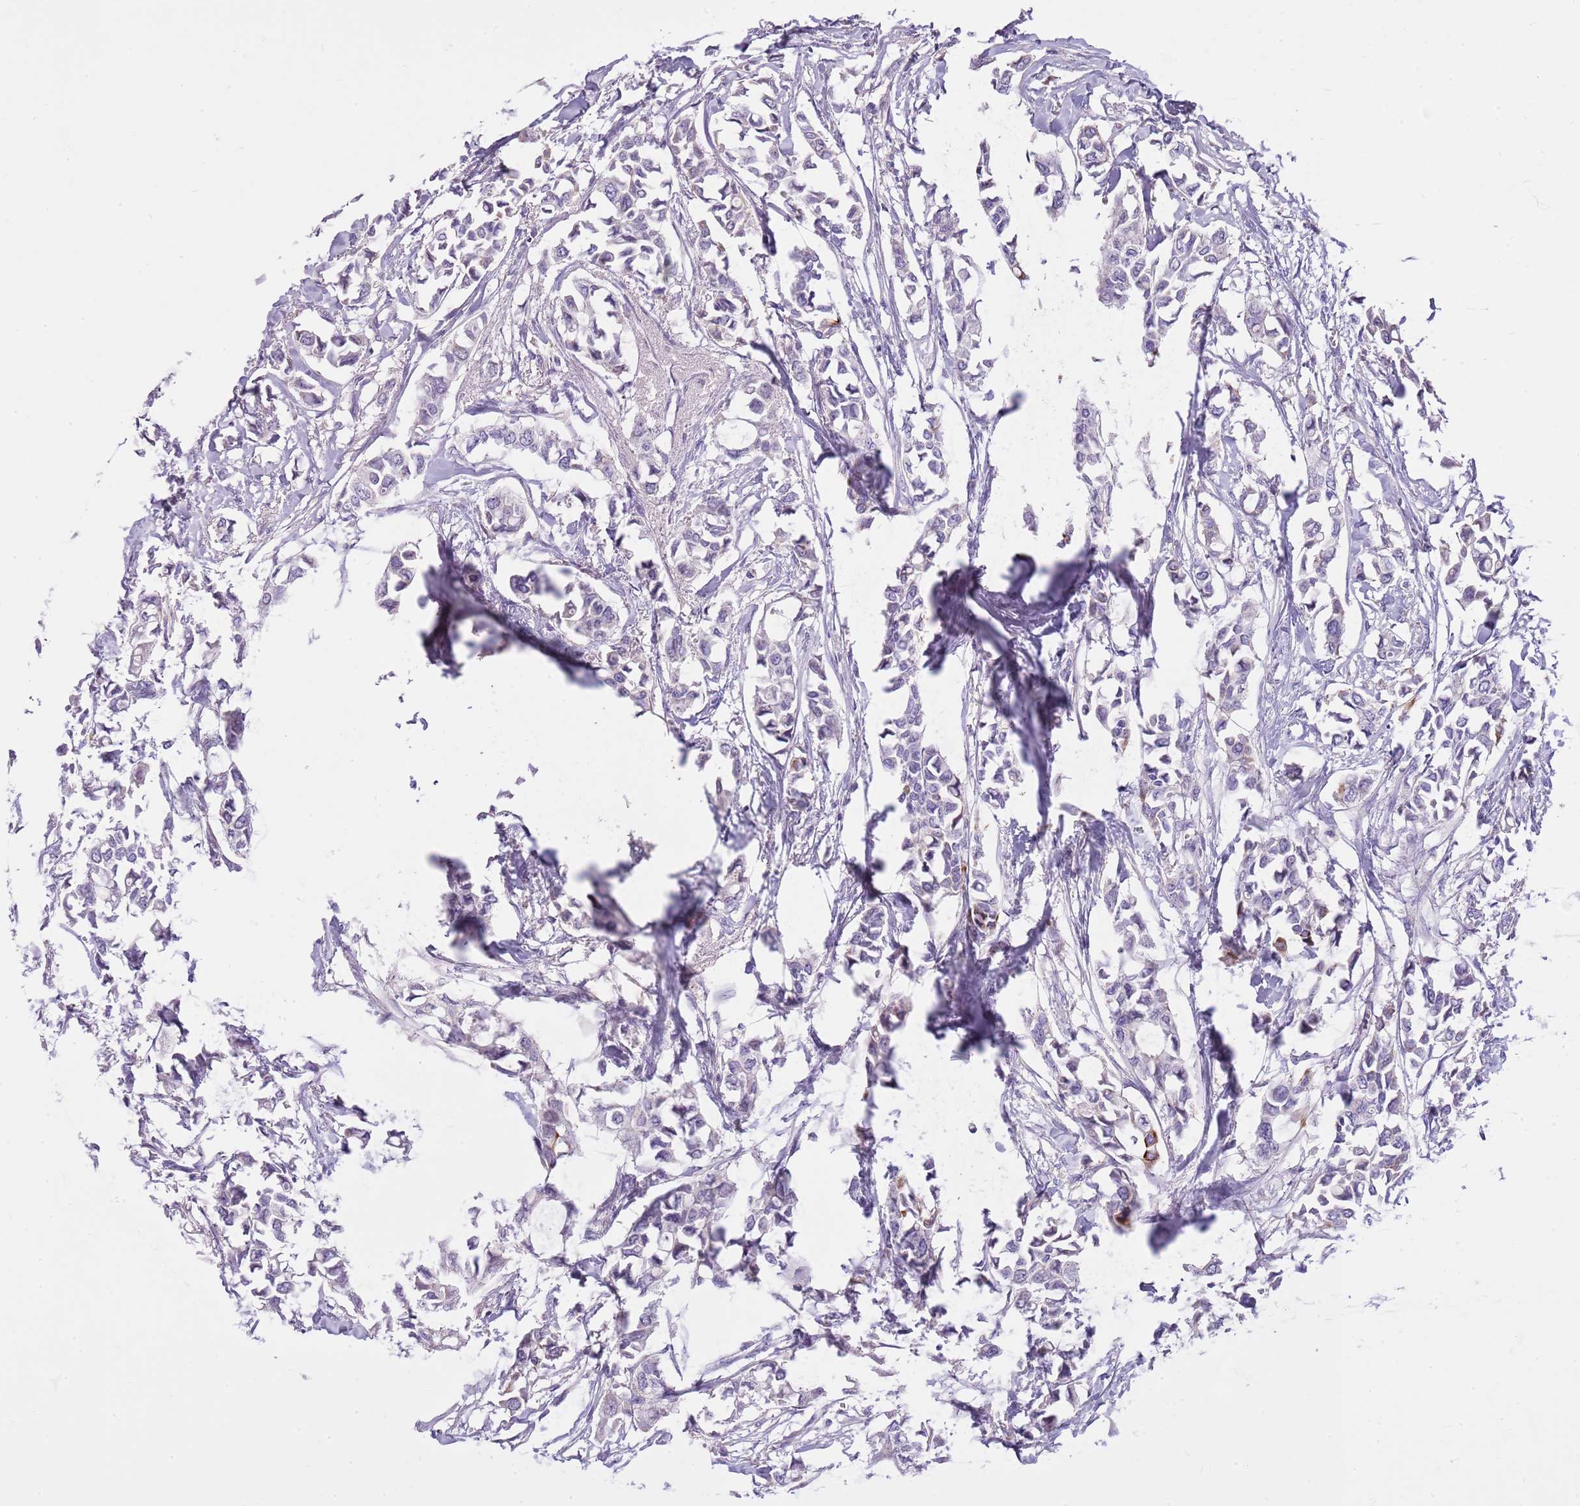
{"staining": {"intensity": "negative", "quantity": "none", "location": "none"}, "tissue": "breast cancer", "cell_type": "Tumor cells", "image_type": "cancer", "snomed": [{"axis": "morphology", "description": "Duct carcinoma"}, {"axis": "topography", "description": "Breast"}], "caption": "This is a image of immunohistochemistry (IHC) staining of invasive ductal carcinoma (breast), which shows no positivity in tumor cells.", "gene": "CNPPD1", "patient": {"sex": "female", "age": 41}}